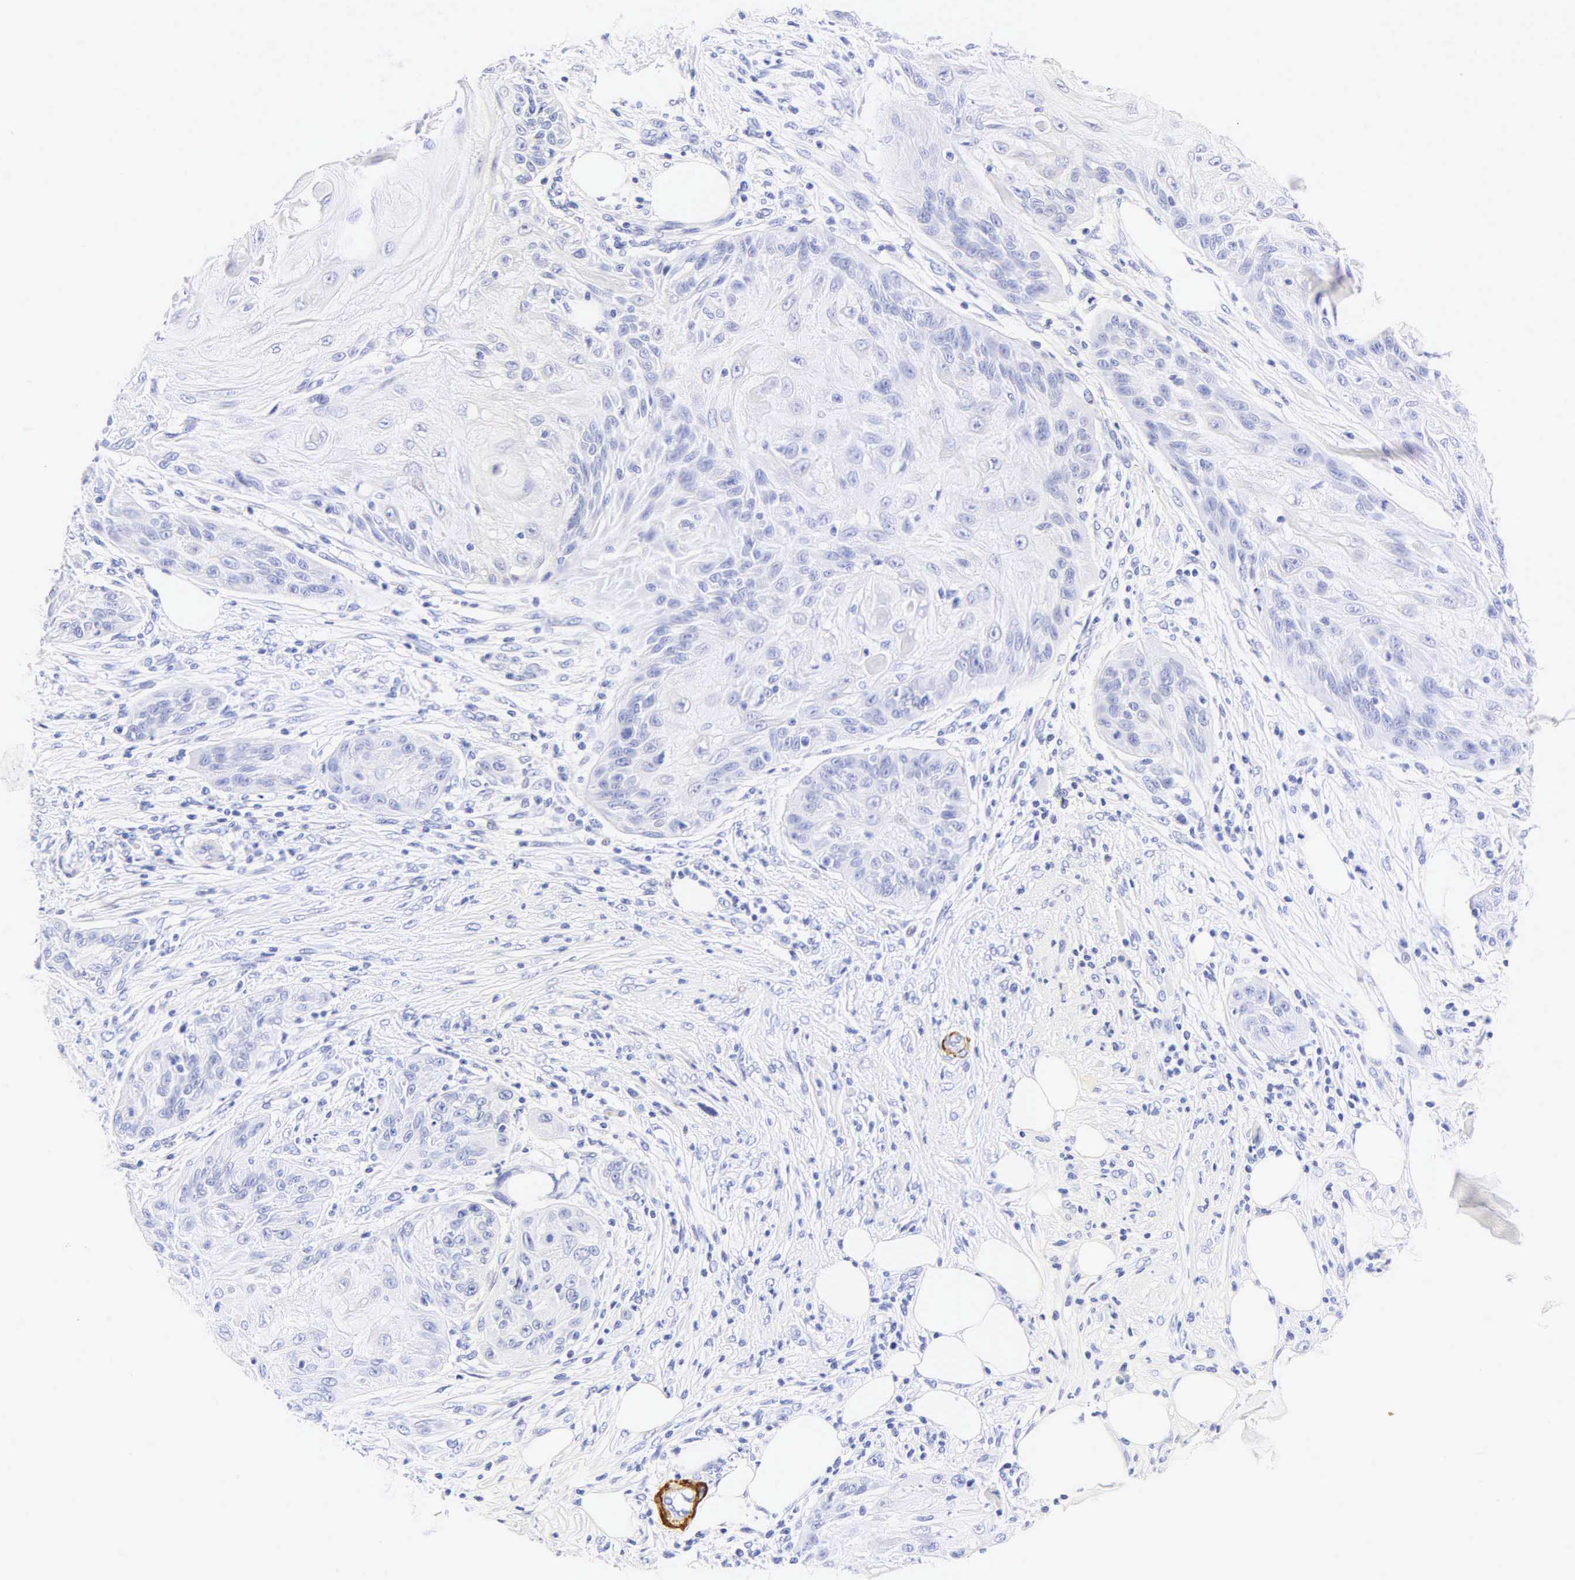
{"staining": {"intensity": "negative", "quantity": "none", "location": "none"}, "tissue": "skin cancer", "cell_type": "Tumor cells", "image_type": "cancer", "snomed": [{"axis": "morphology", "description": "Squamous cell carcinoma, NOS"}, {"axis": "topography", "description": "Skin"}], "caption": "This is a histopathology image of immunohistochemistry staining of skin squamous cell carcinoma, which shows no expression in tumor cells.", "gene": "CALD1", "patient": {"sex": "female", "age": 88}}